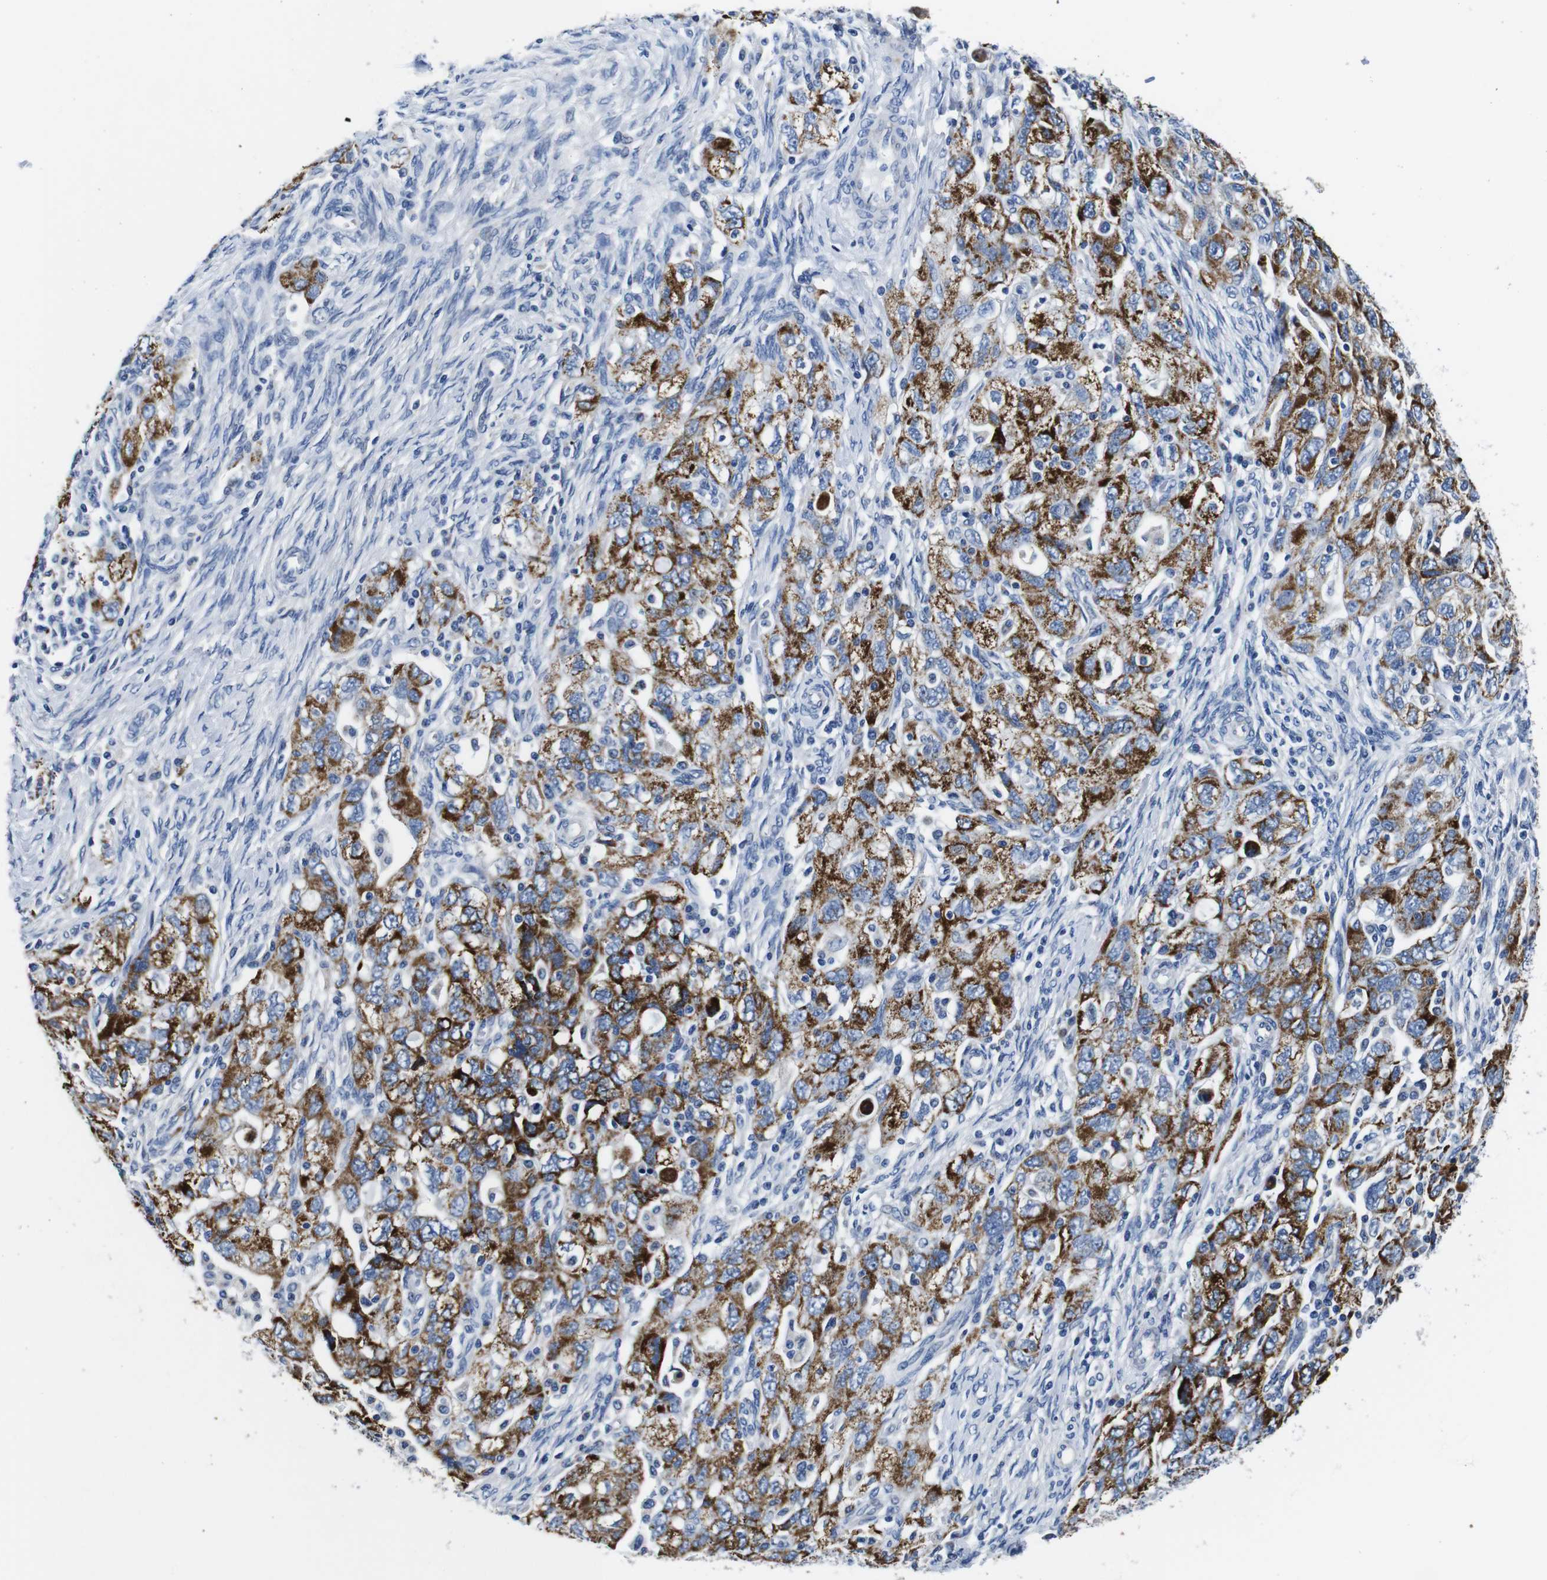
{"staining": {"intensity": "strong", "quantity": ">75%", "location": "cytoplasmic/membranous"}, "tissue": "ovarian cancer", "cell_type": "Tumor cells", "image_type": "cancer", "snomed": [{"axis": "morphology", "description": "Carcinoma, NOS"}, {"axis": "morphology", "description": "Cystadenocarcinoma, serous, NOS"}, {"axis": "topography", "description": "Ovary"}], "caption": "Serous cystadenocarcinoma (ovarian) stained with immunohistochemistry (IHC) demonstrates strong cytoplasmic/membranous expression in about >75% of tumor cells.", "gene": "SNX19", "patient": {"sex": "female", "age": 69}}